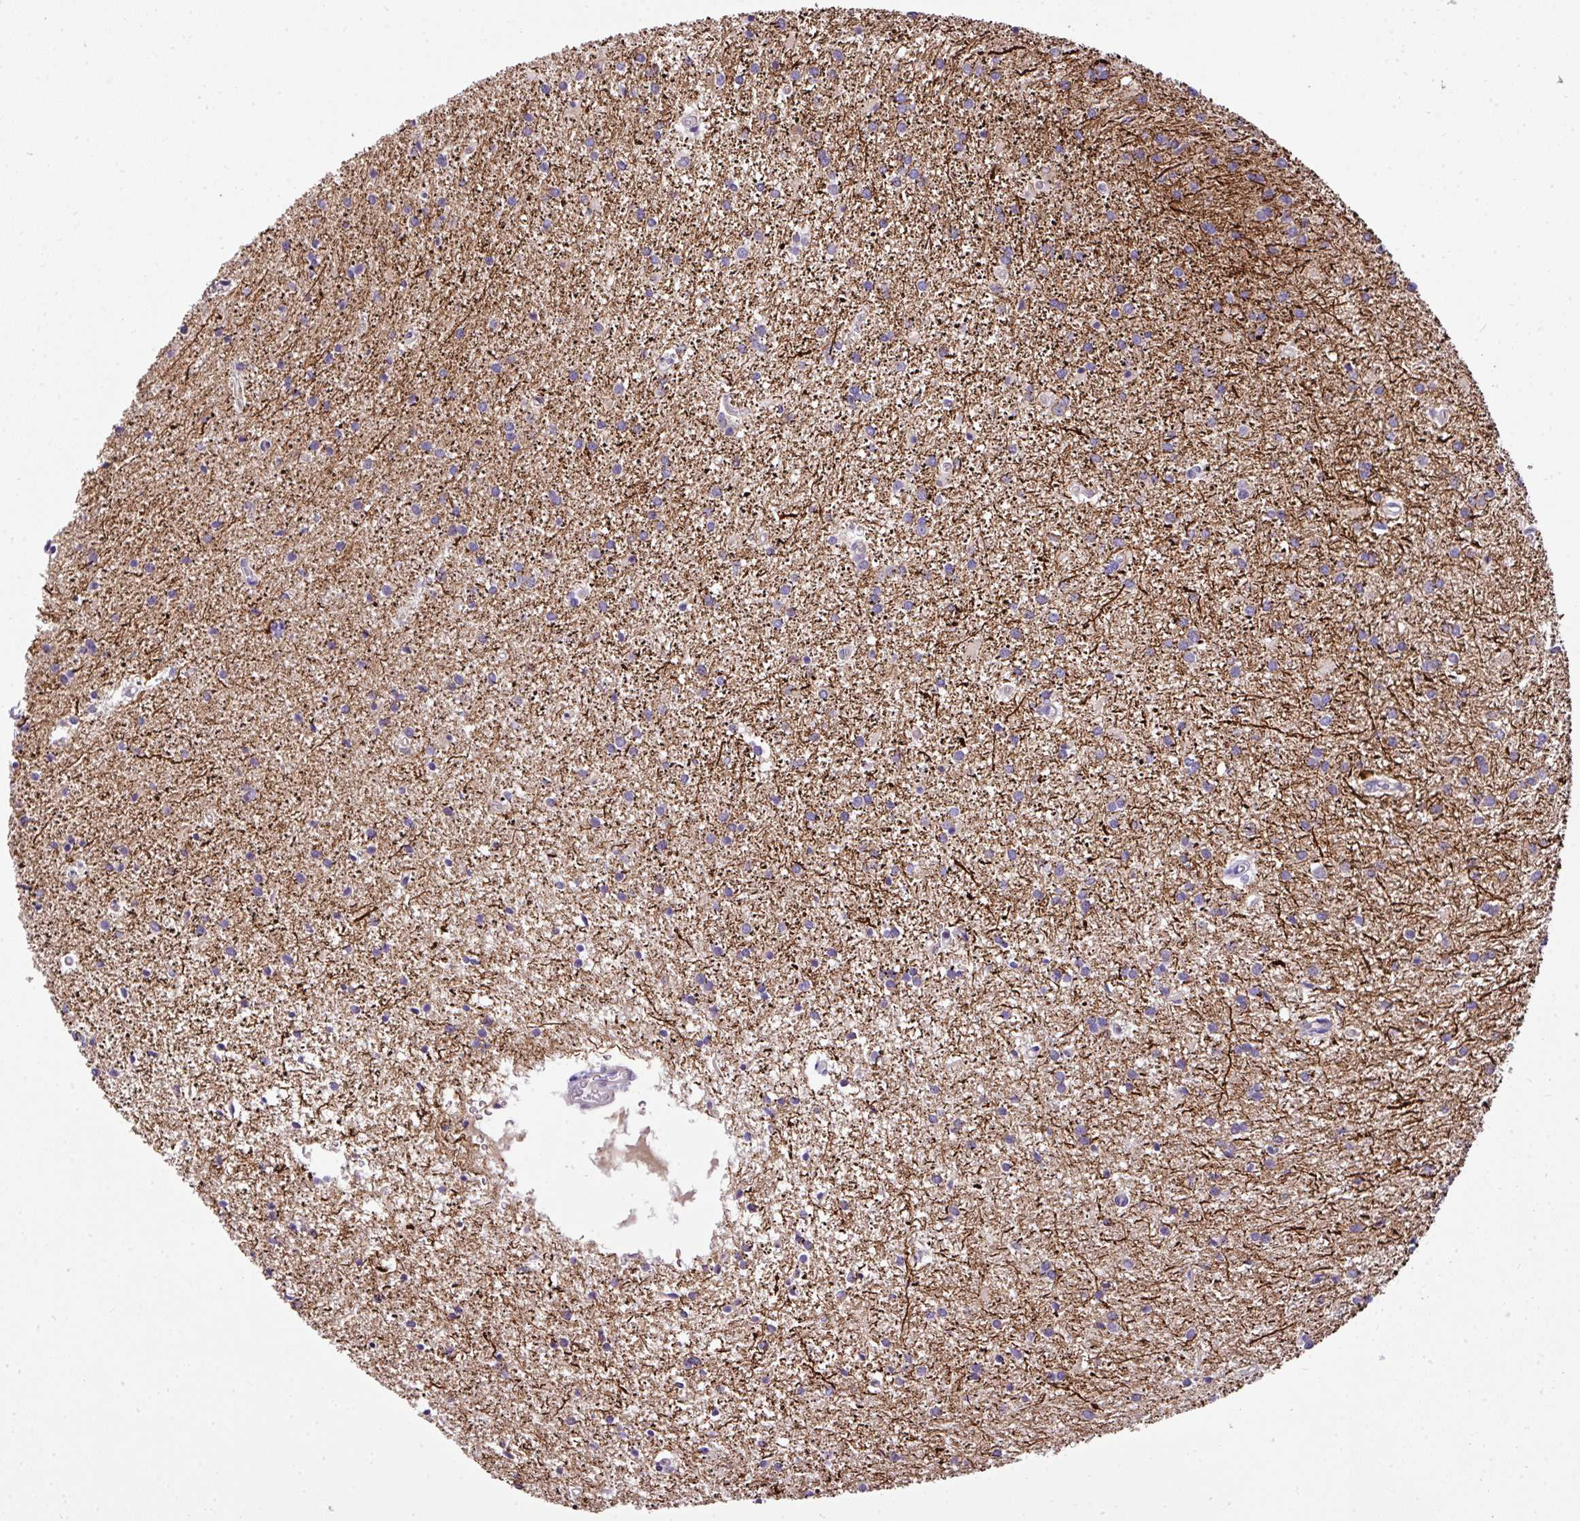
{"staining": {"intensity": "weak", "quantity": "25%-75%", "location": "cytoplasmic/membranous"}, "tissue": "glioma", "cell_type": "Tumor cells", "image_type": "cancer", "snomed": [{"axis": "morphology", "description": "Glioma, malignant, High grade"}, {"axis": "topography", "description": "Brain"}], "caption": "Tumor cells show low levels of weak cytoplasmic/membranous expression in about 25%-75% of cells in human malignant glioma (high-grade).", "gene": "ANXA2R", "patient": {"sex": "female", "age": 50}}